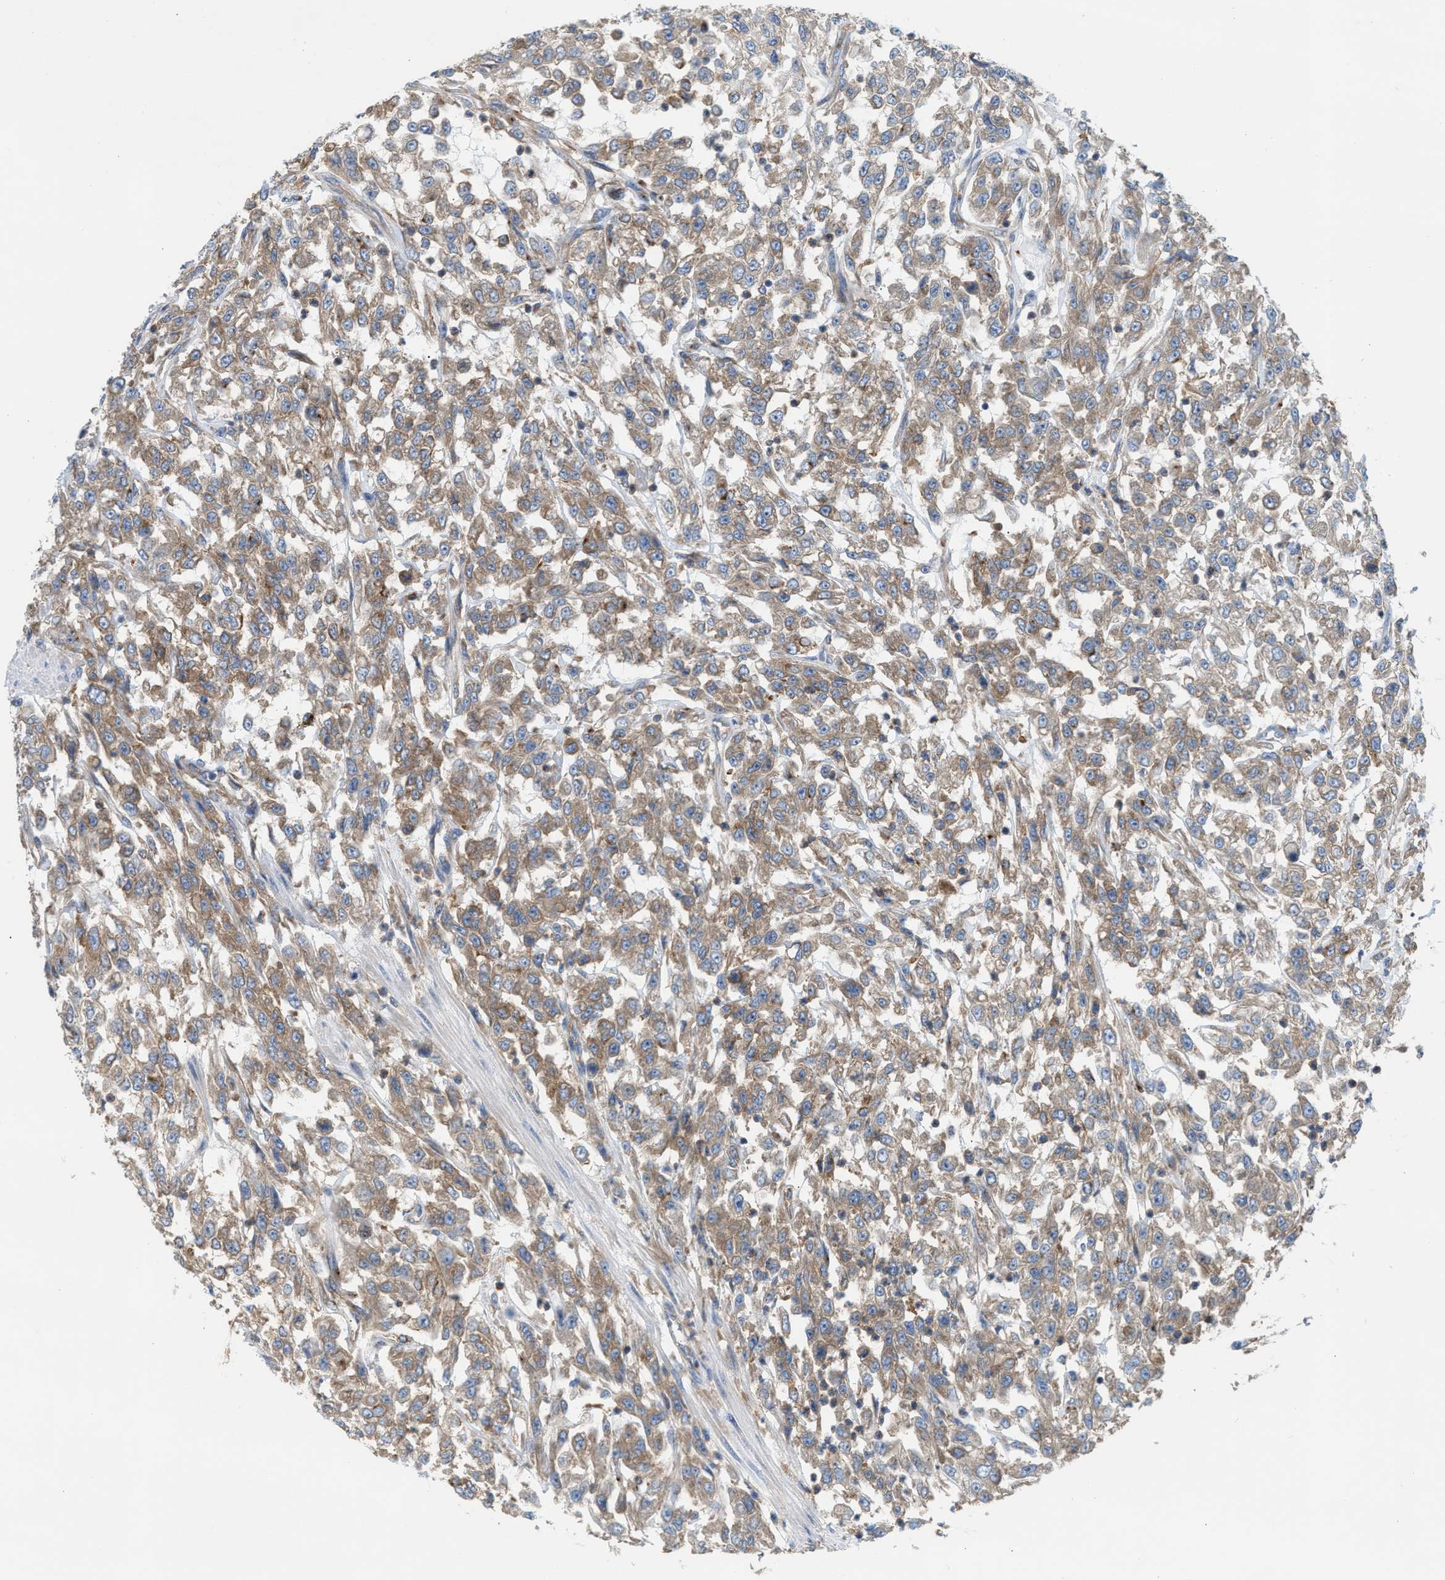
{"staining": {"intensity": "moderate", "quantity": ">75%", "location": "cytoplasmic/membranous"}, "tissue": "urothelial cancer", "cell_type": "Tumor cells", "image_type": "cancer", "snomed": [{"axis": "morphology", "description": "Urothelial carcinoma, High grade"}, {"axis": "topography", "description": "Urinary bladder"}], "caption": "Human urothelial cancer stained with a protein marker reveals moderate staining in tumor cells.", "gene": "TBC1D15", "patient": {"sex": "male", "age": 46}}